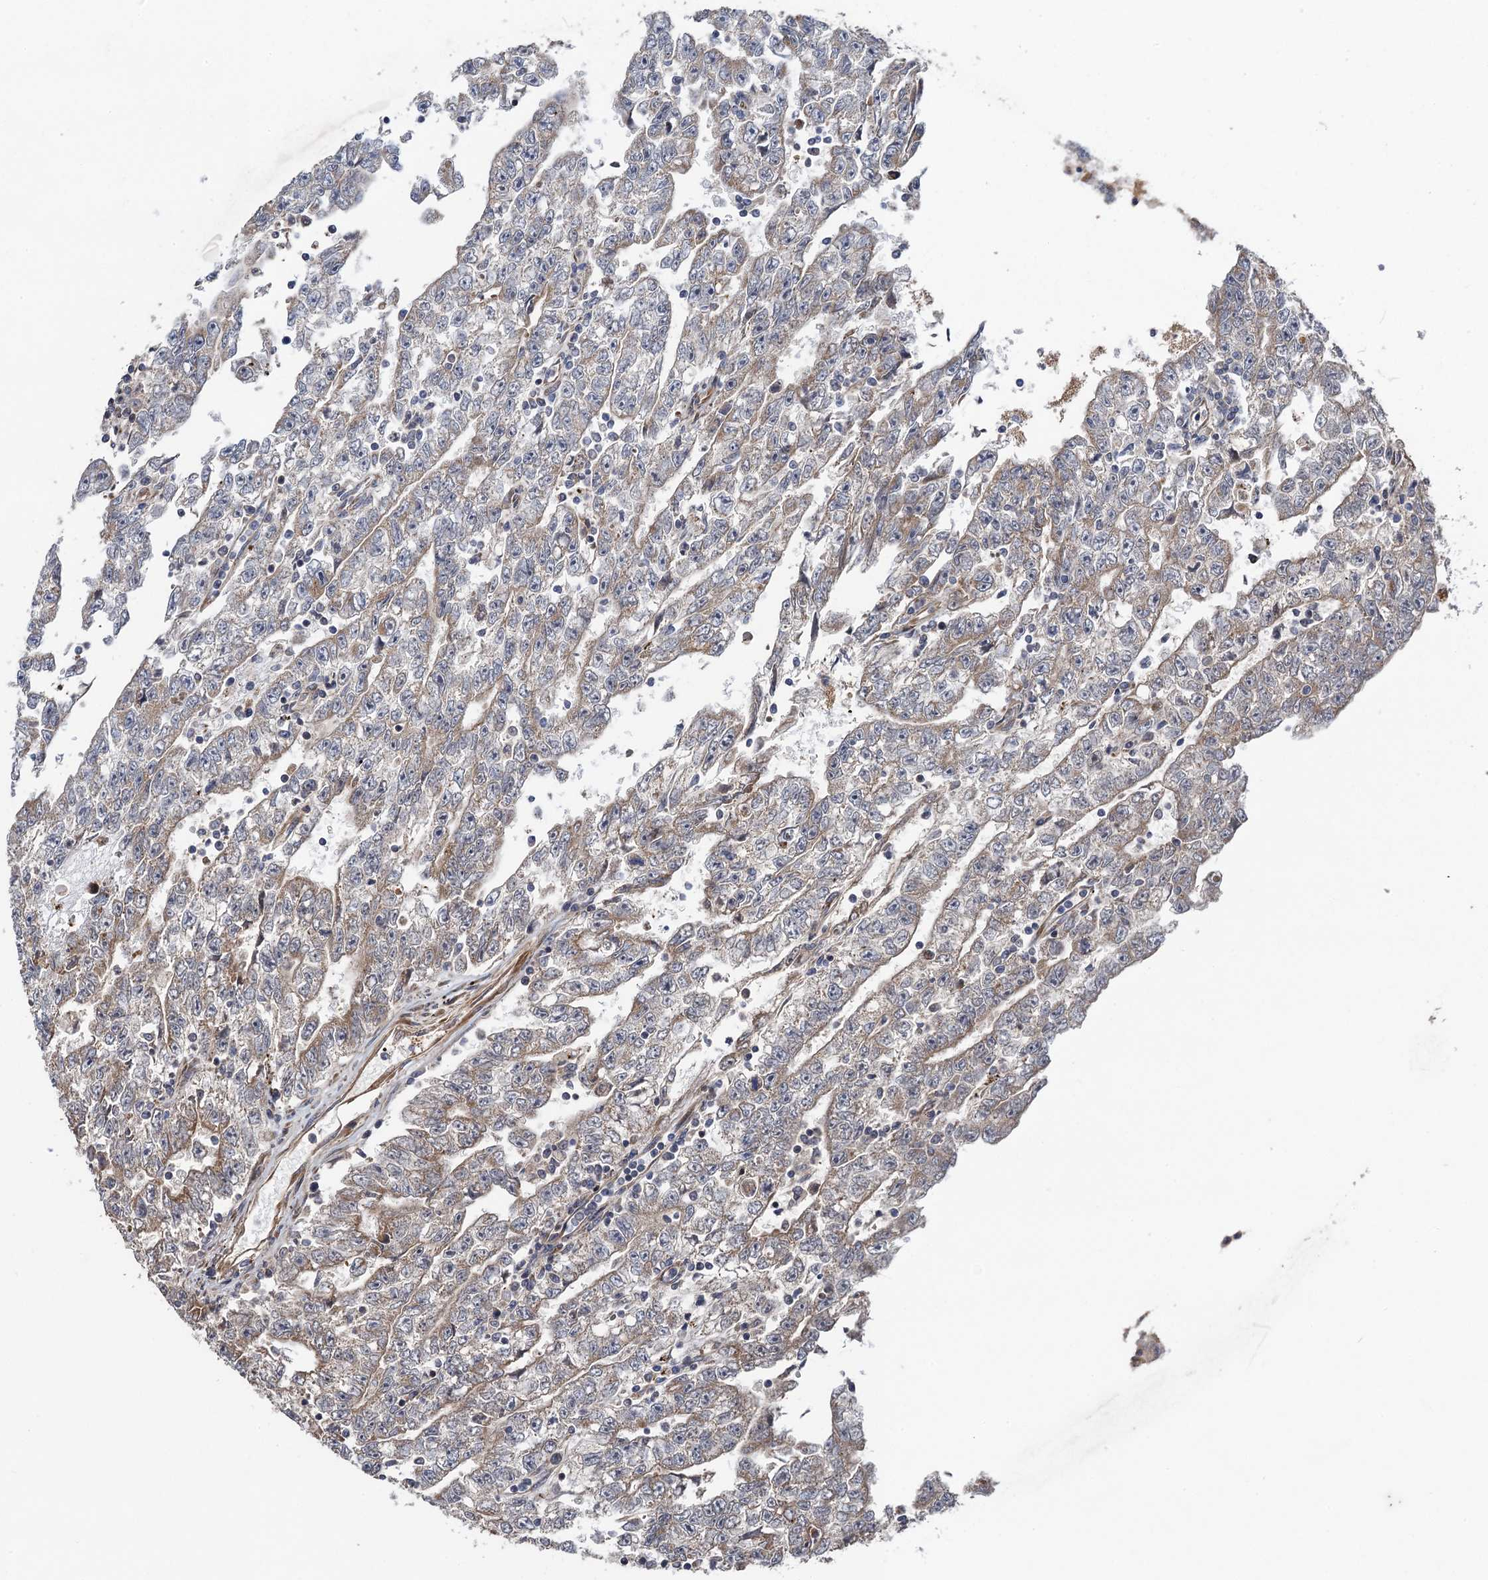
{"staining": {"intensity": "weak", "quantity": "25%-75%", "location": "cytoplasmic/membranous"}, "tissue": "testis cancer", "cell_type": "Tumor cells", "image_type": "cancer", "snomed": [{"axis": "morphology", "description": "Carcinoma, Embryonal, NOS"}, {"axis": "topography", "description": "Testis"}], "caption": "Testis cancer (embryonal carcinoma) stained with DAB (3,3'-diaminobenzidine) immunohistochemistry (IHC) demonstrates low levels of weak cytoplasmic/membranous positivity in about 25%-75% of tumor cells.", "gene": "HAUS1", "patient": {"sex": "male", "age": 25}}